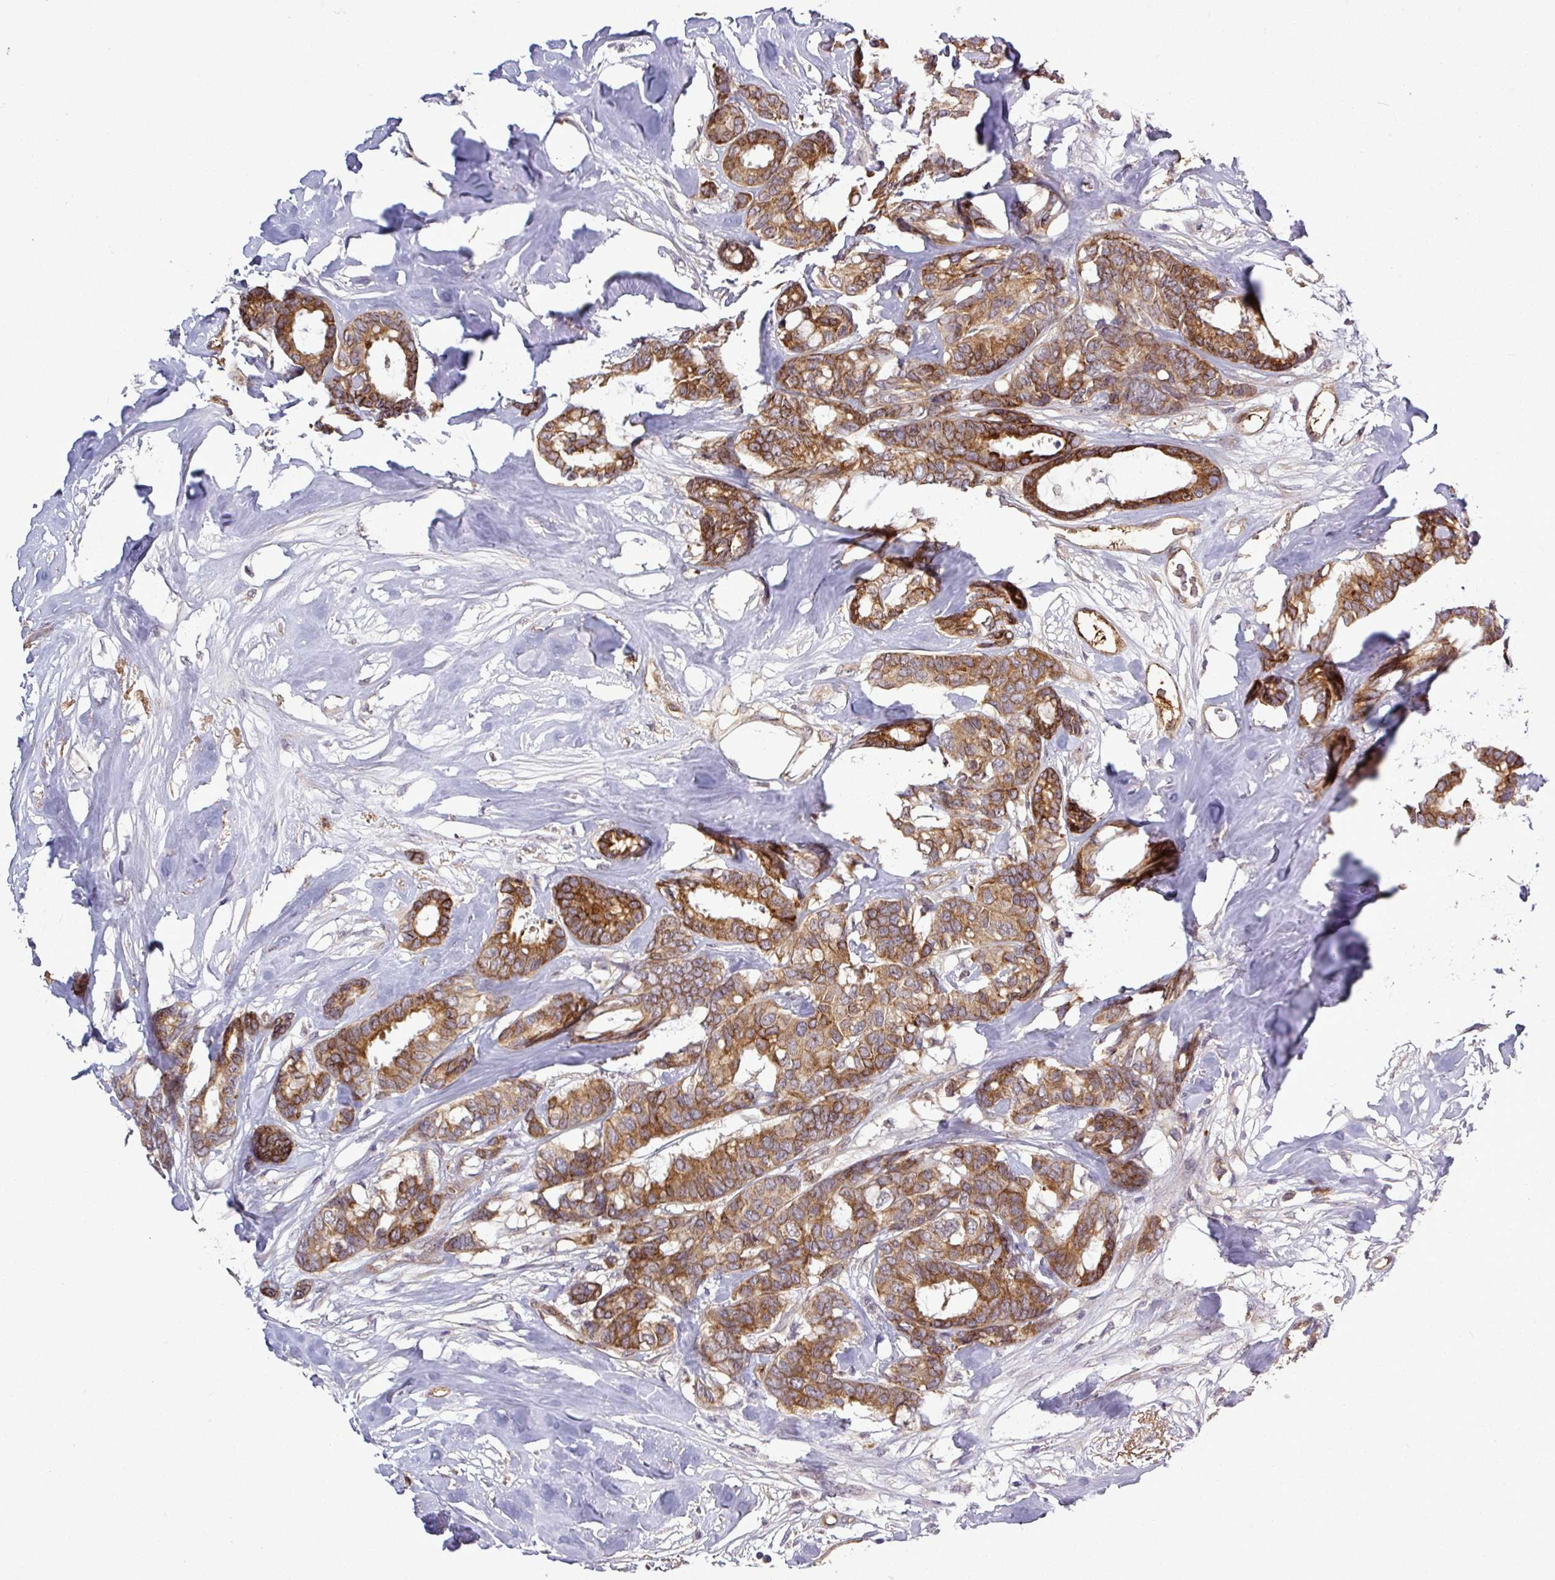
{"staining": {"intensity": "moderate", "quantity": ">75%", "location": "cytoplasmic/membranous"}, "tissue": "breast cancer", "cell_type": "Tumor cells", "image_type": "cancer", "snomed": [{"axis": "morphology", "description": "Duct carcinoma"}, {"axis": "topography", "description": "Breast"}], "caption": "IHC staining of infiltrating ductal carcinoma (breast), which exhibits medium levels of moderate cytoplasmic/membranous positivity in about >75% of tumor cells indicating moderate cytoplasmic/membranous protein positivity. The staining was performed using DAB (3,3'-diaminobenzidine) (brown) for protein detection and nuclei were counterstained in hematoxylin (blue).", "gene": "PCDH1", "patient": {"sex": "female", "age": 87}}